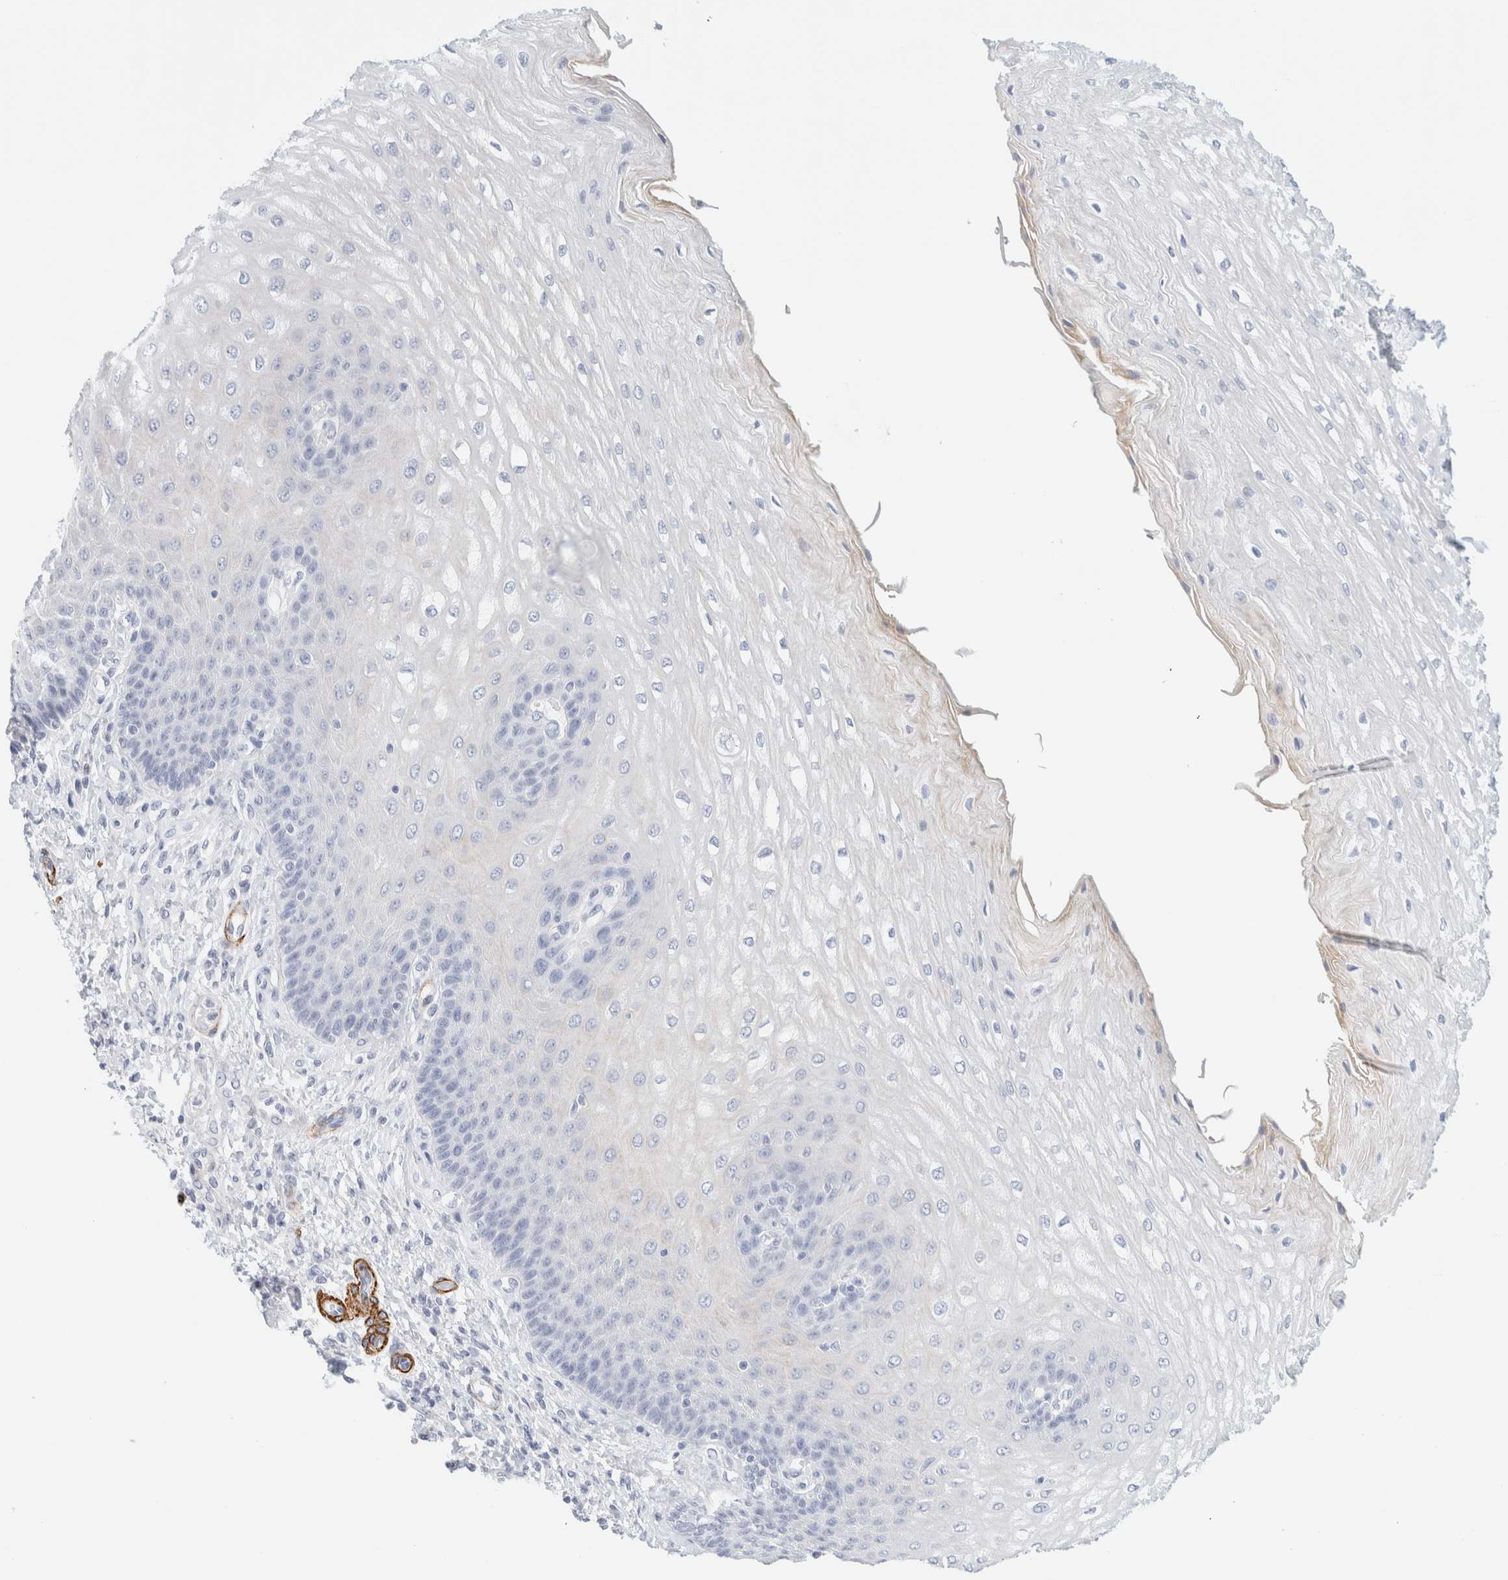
{"staining": {"intensity": "negative", "quantity": "none", "location": "none"}, "tissue": "esophagus", "cell_type": "Squamous epithelial cells", "image_type": "normal", "snomed": [{"axis": "morphology", "description": "Normal tissue, NOS"}, {"axis": "topography", "description": "Esophagus"}], "caption": "IHC photomicrograph of normal esophagus: human esophagus stained with DAB (3,3'-diaminobenzidine) exhibits no significant protein expression in squamous epithelial cells.", "gene": "AFMID", "patient": {"sex": "male", "age": 54}}